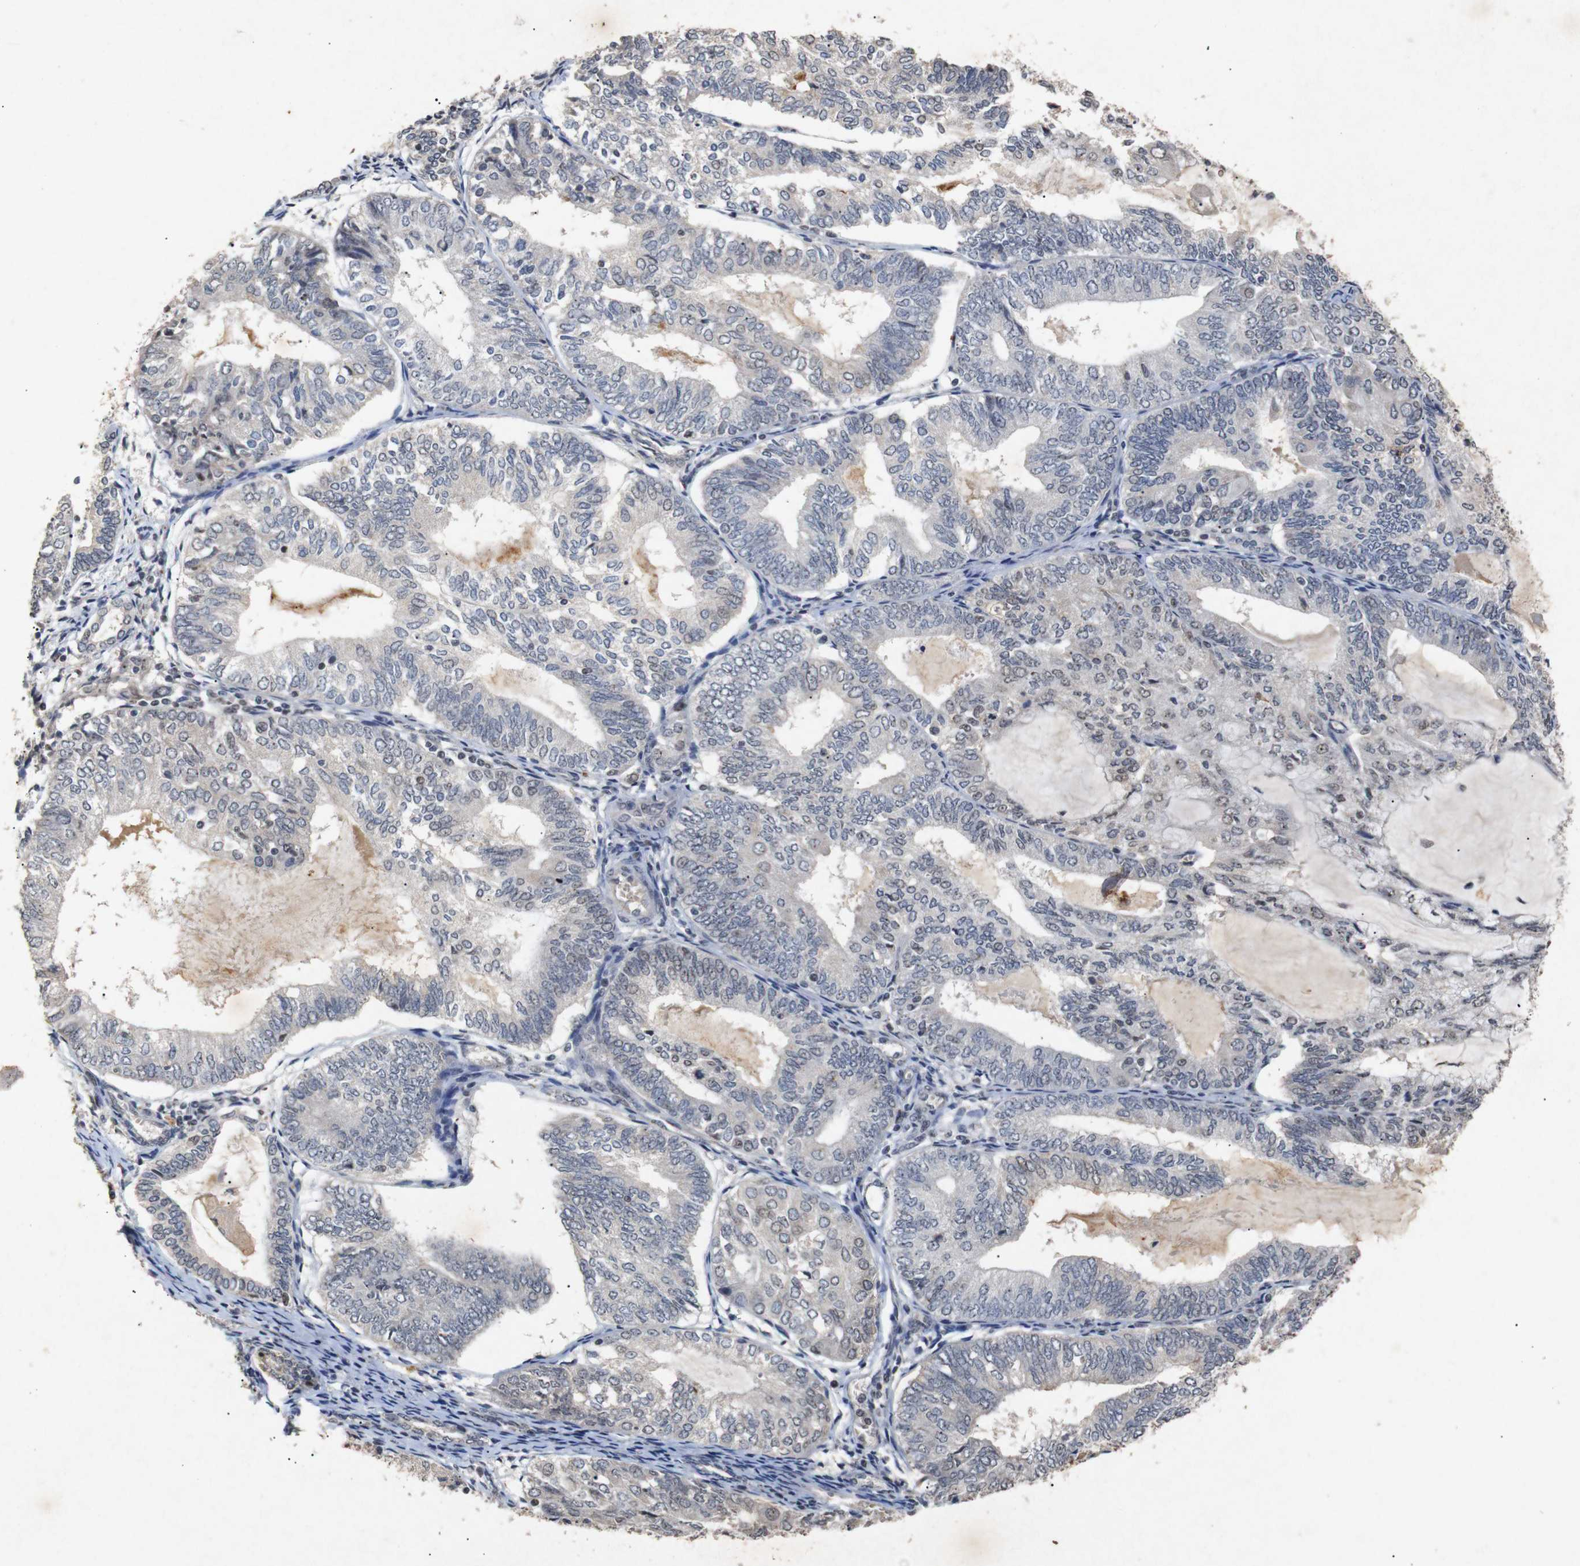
{"staining": {"intensity": "negative", "quantity": "none", "location": "none"}, "tissue": "endometrial cancer", "cell_type": "Tumor cells", "image_type": "cancer", "snomed": [{"axis": "morphology", "description": "Adenocarcinoma, NOS"}, {"axis": "topography", "description": "Endometrium"}], "caption": "Immunohistochemistry (IHC) of human adenocarcinoma (endometrial) displays no positivity in tumor cells. (DAB immunohistochemistry (IHC), high magnification).", "gene": "PARN", "patient": {"sex": "female", "age": 81}}